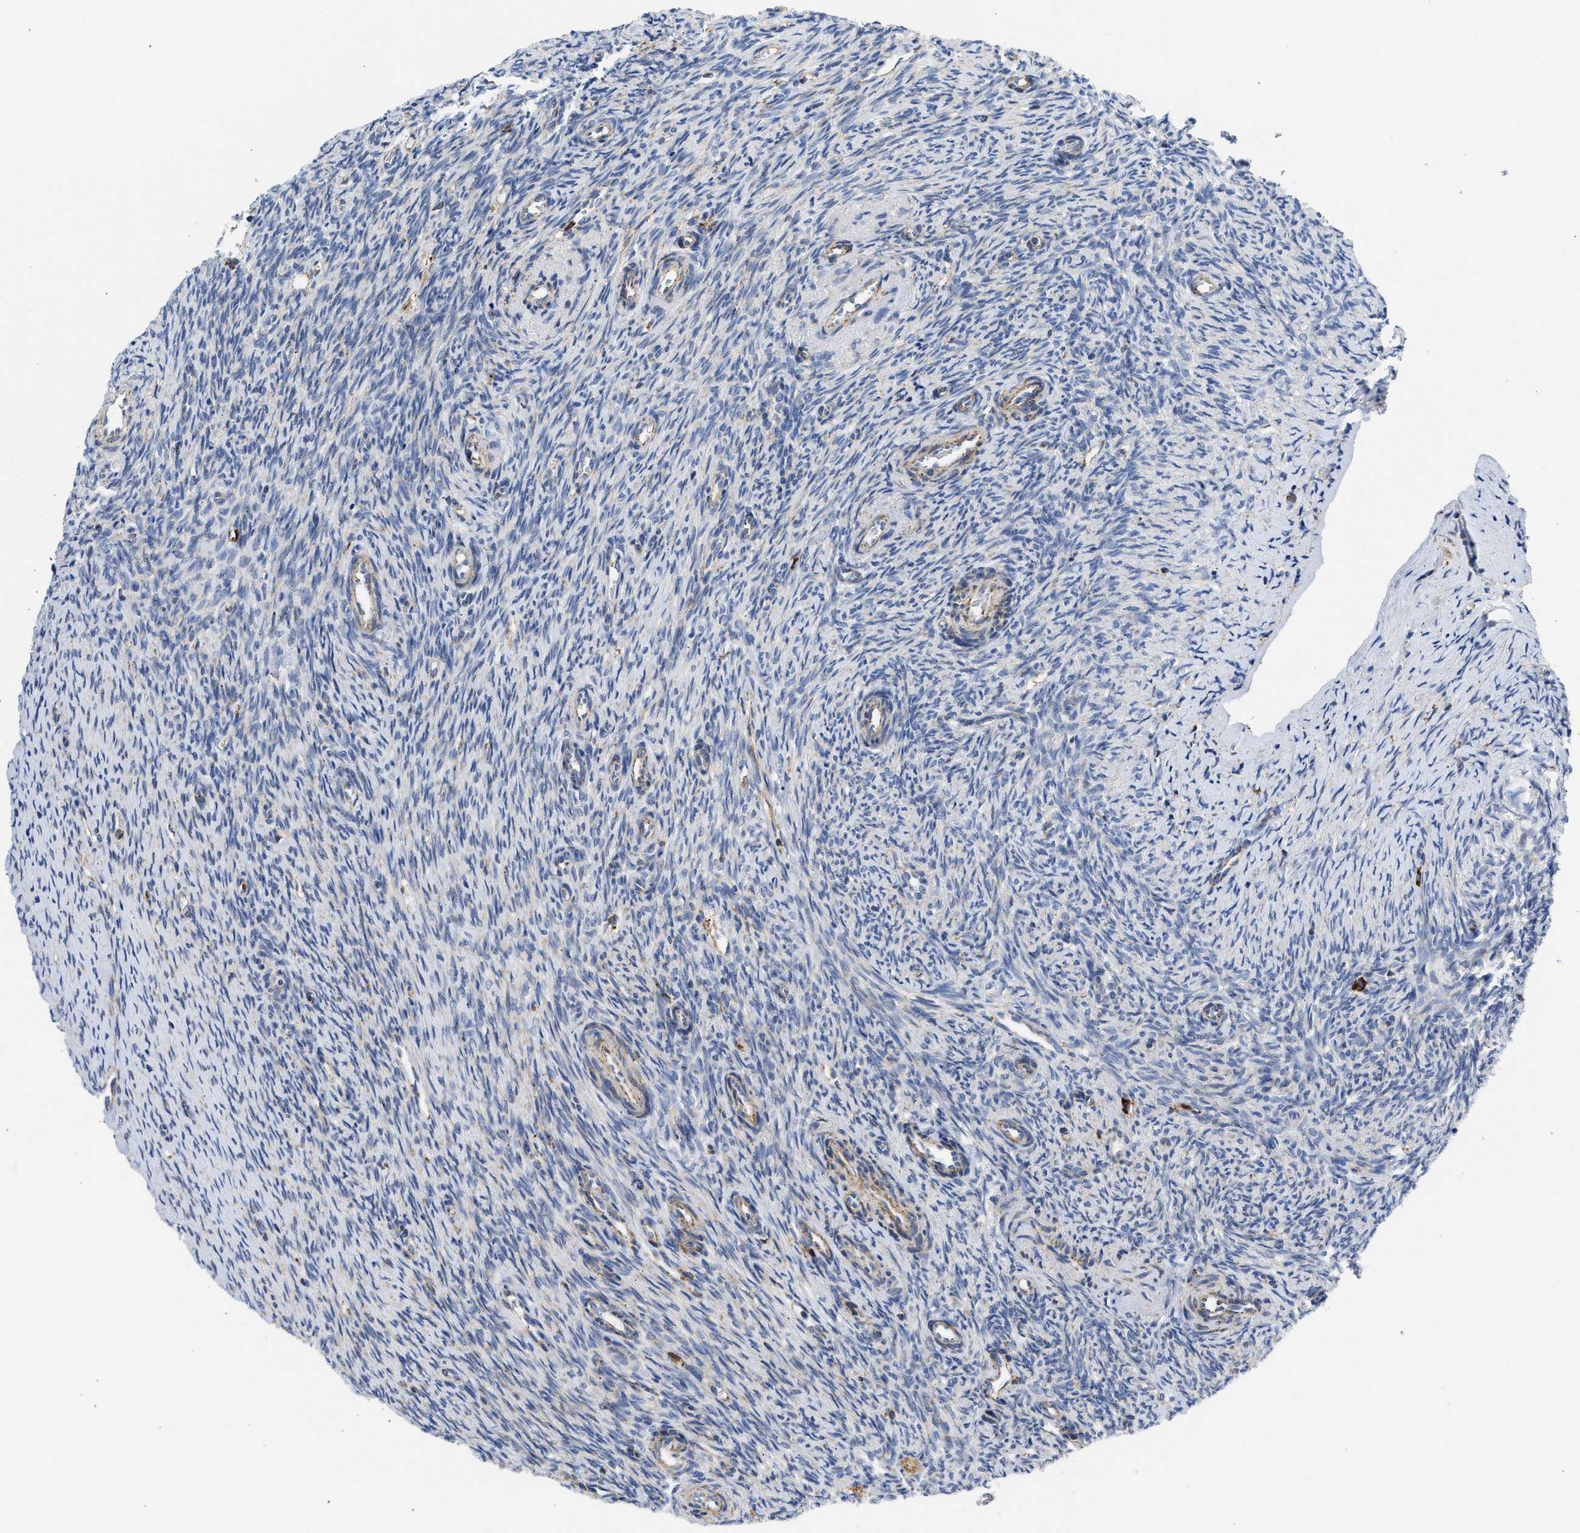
{"staining": {"intensity": "moderate", "quantity": "<25%", "location": "cytoplasmic/membranous"}, "tissue": "ovary", "cell_type": "Ovarian stroma cells", "image_type": "normal", "snomed": [{"axis": "morphology", "description": "Normal tissue, NOS"}, {"axis": "topography", "description": "Ovary"}], "caption": "About <25% of ovarian stroma cells in normal human ovary show moderate cytoplasmic/membranous protein positivity as visualized by brown immunohistochemical staining.", "gene": "CYCS", "patient": {"sex": "female", "age": 41}}